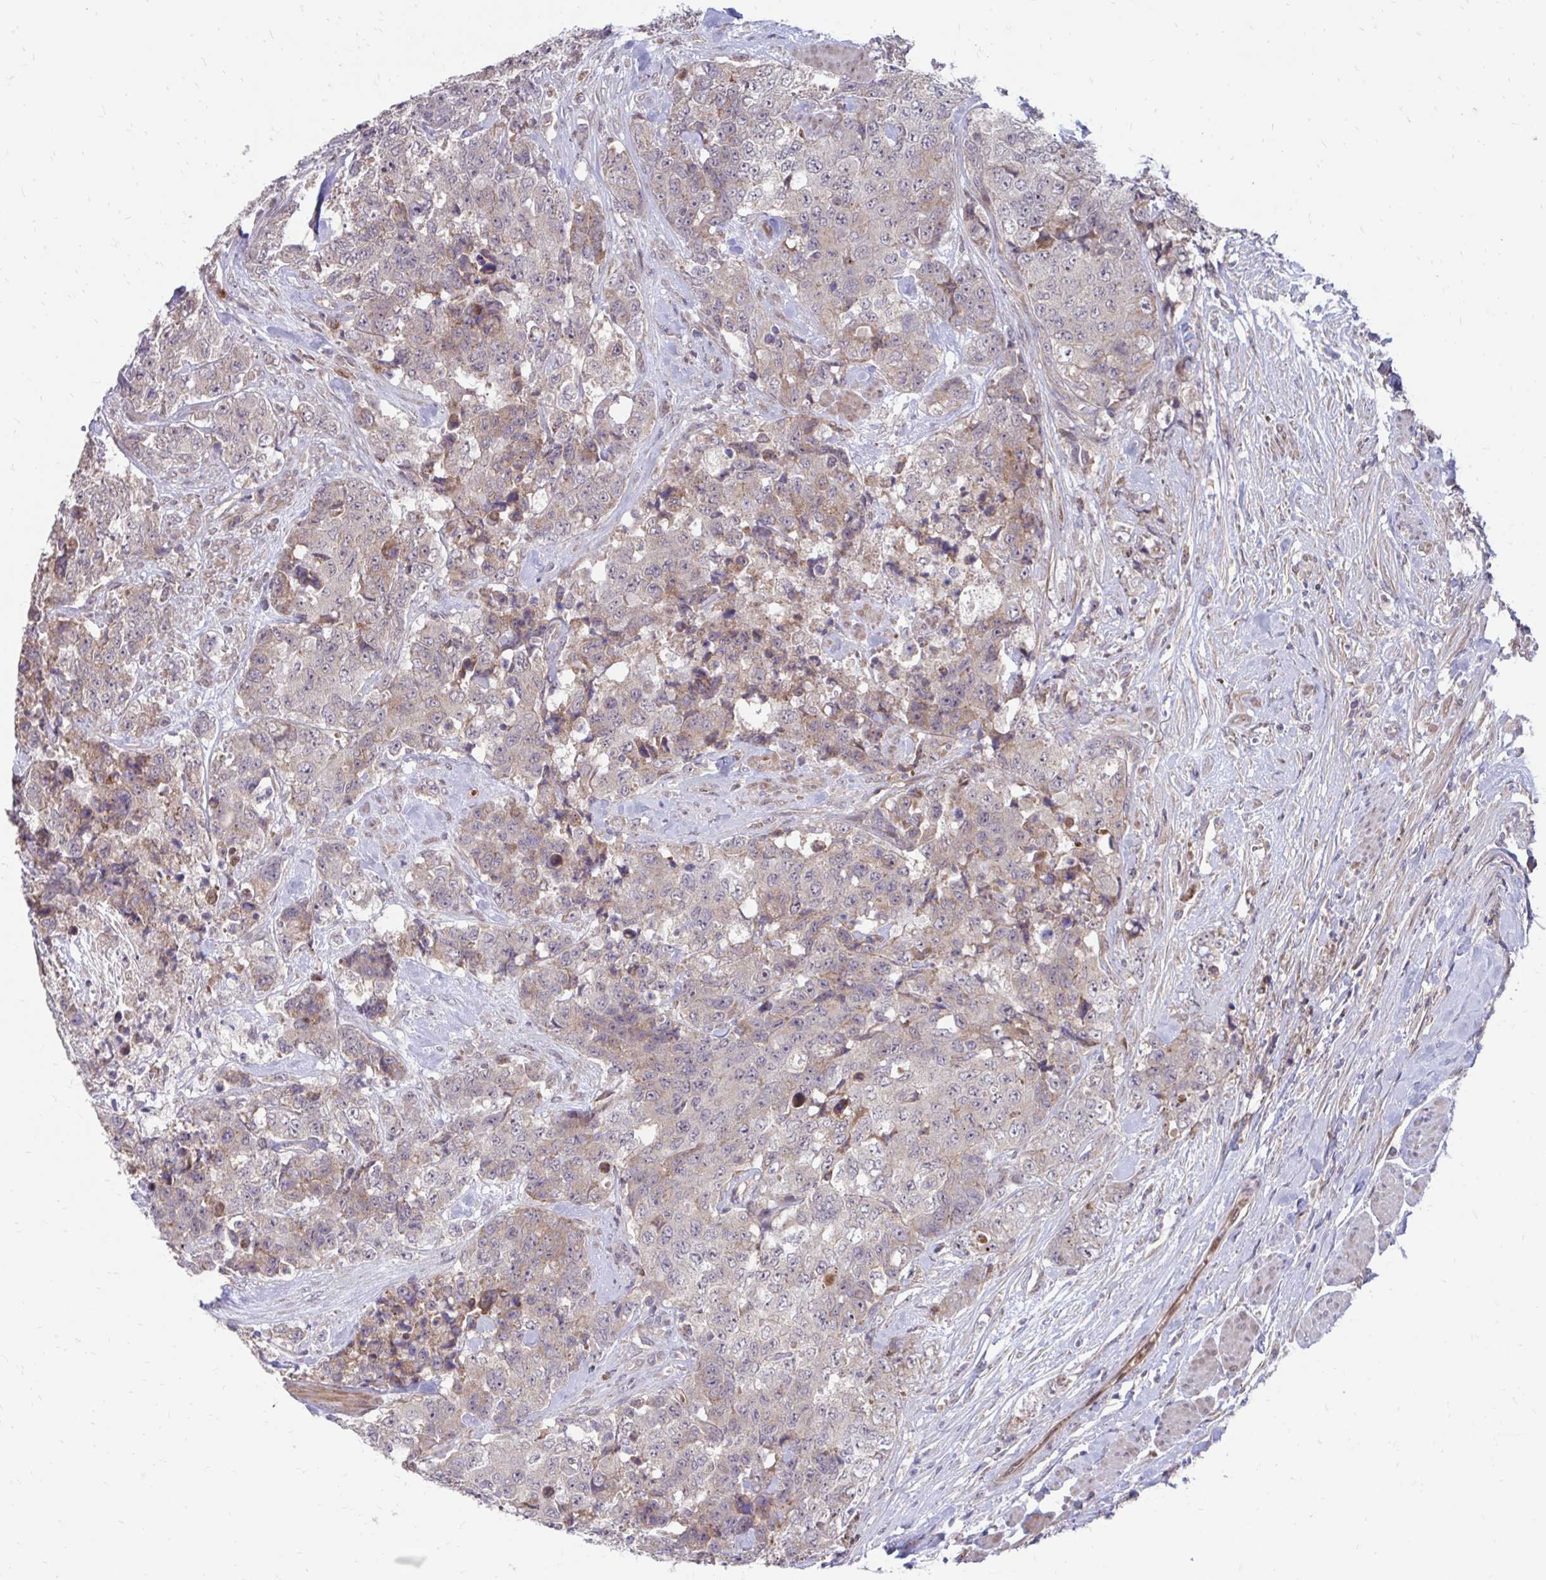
{"staining": {"intensity": "weak", "quantity": "25%-75%", "location": "cytoplasmic/membranous"}, "tissue": "urothelial cancer", "cell_type": "Tumor cells", "image_type": "cancer", "snomed": [{"axis": "morphology", "description": "Urothelial carcinoma, High grade"}, {"axis": "topography", "description": "Urinary bladder"}], "caption": "Urothelial cancer stained for a protein shows weak cytoplasmic/membranous positivity in tumor cells. (DAB = brown stain, brightfield microscopy at high magnification).", "gene": "ITPR2", "patient": {"sex": "female", "age": 78}}